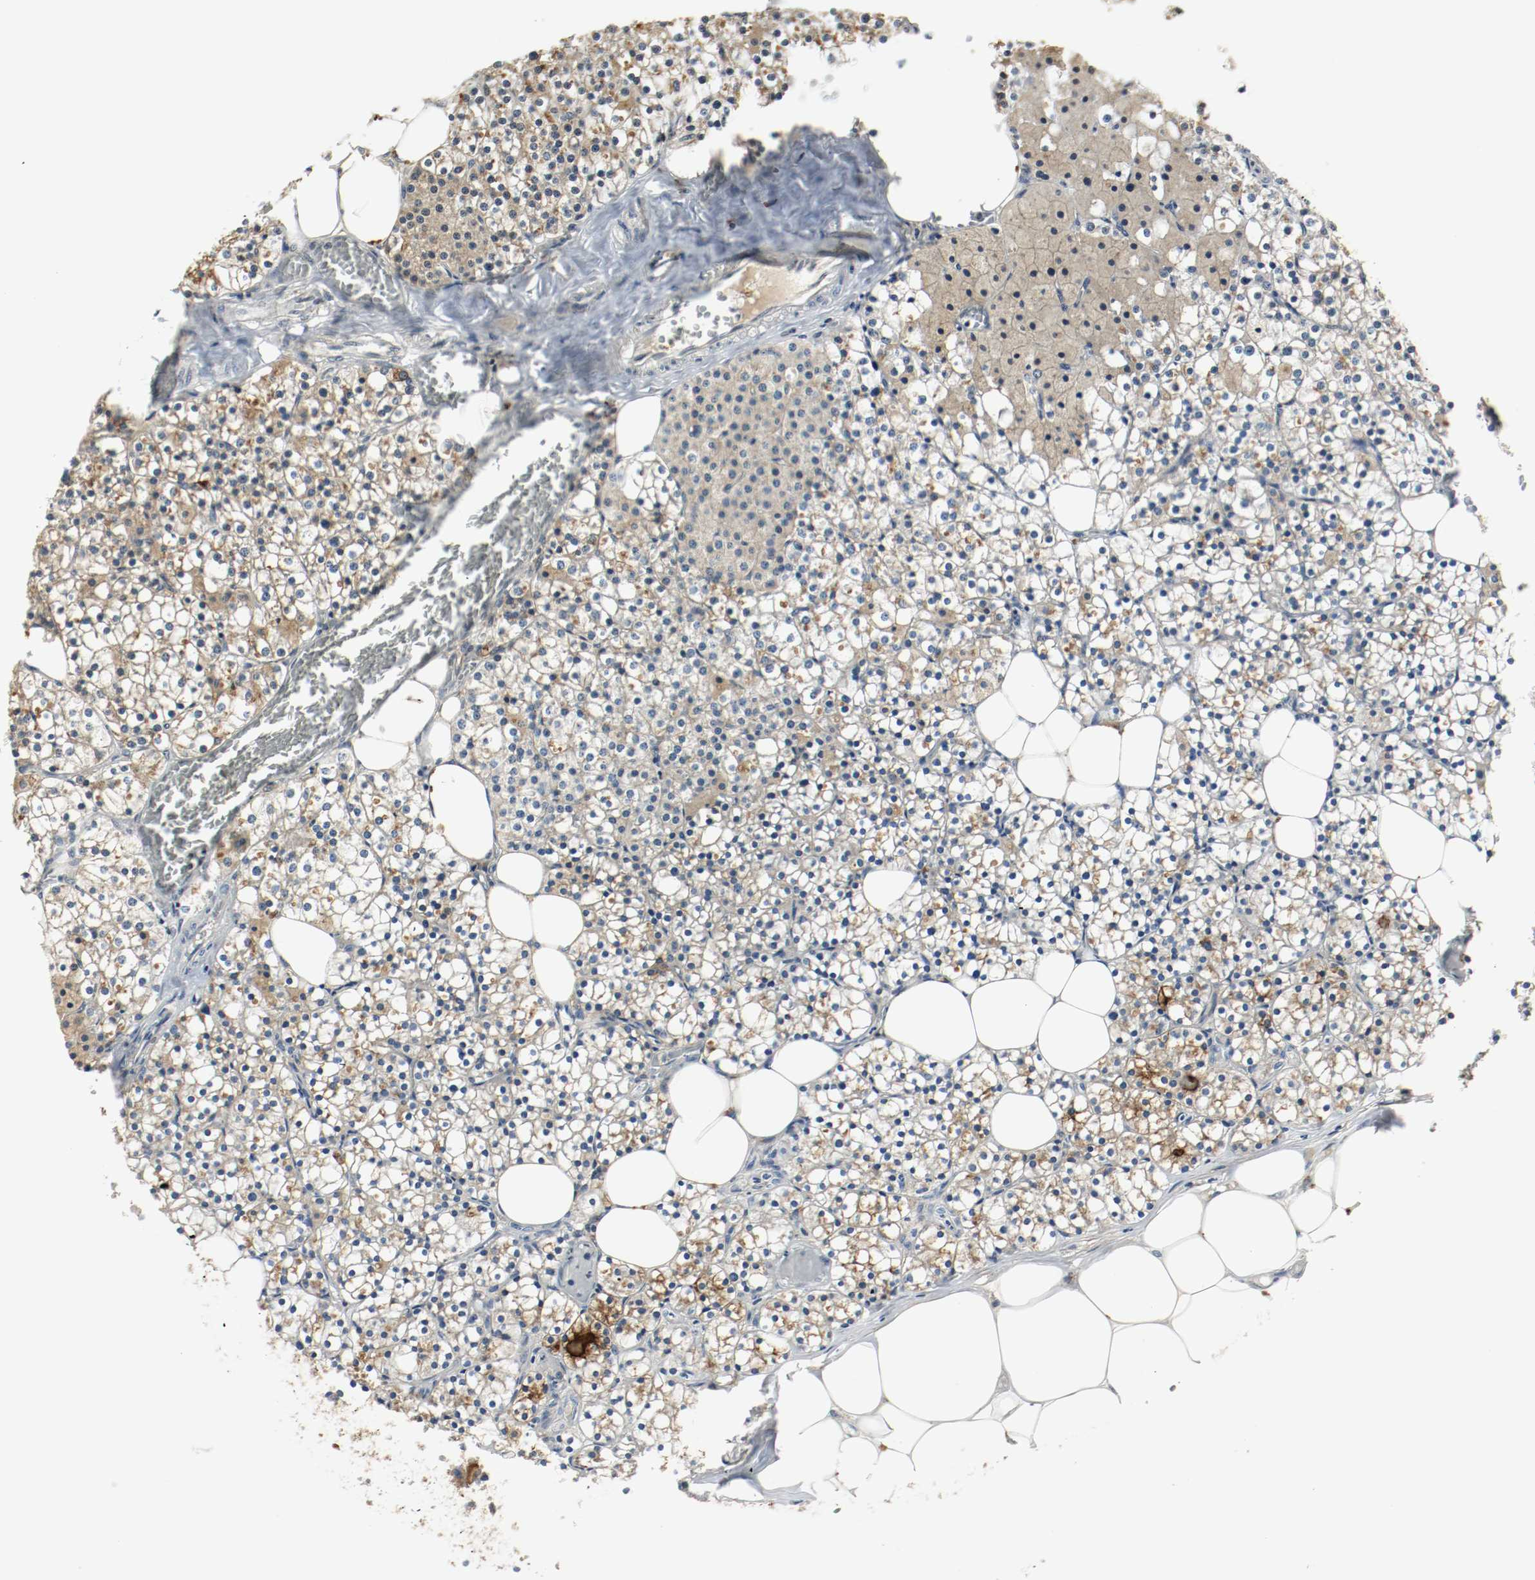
{"staining": {"intensity": "moderate", "quantity": ">75%", "location": "cytoplasmic/membranous"}, "tissue": "parathyroid gland", "cell_type": "Glandular cells", "image_type": "normal", "snomed": [{"axis": "morphology", "description": "Normal tissue, NOS"}, {"axis": "topography", "description": "Parathyroid gland"}], "caption": "Protein positivity by immunohistochemistry (IHC) demonstrates moderate cytoplasmic/membranous staining in approximately >75% of glandular cells in benign parathyroid gland.", "gene": "MELTF", "patient": {"sex": "female", "age": 63}}